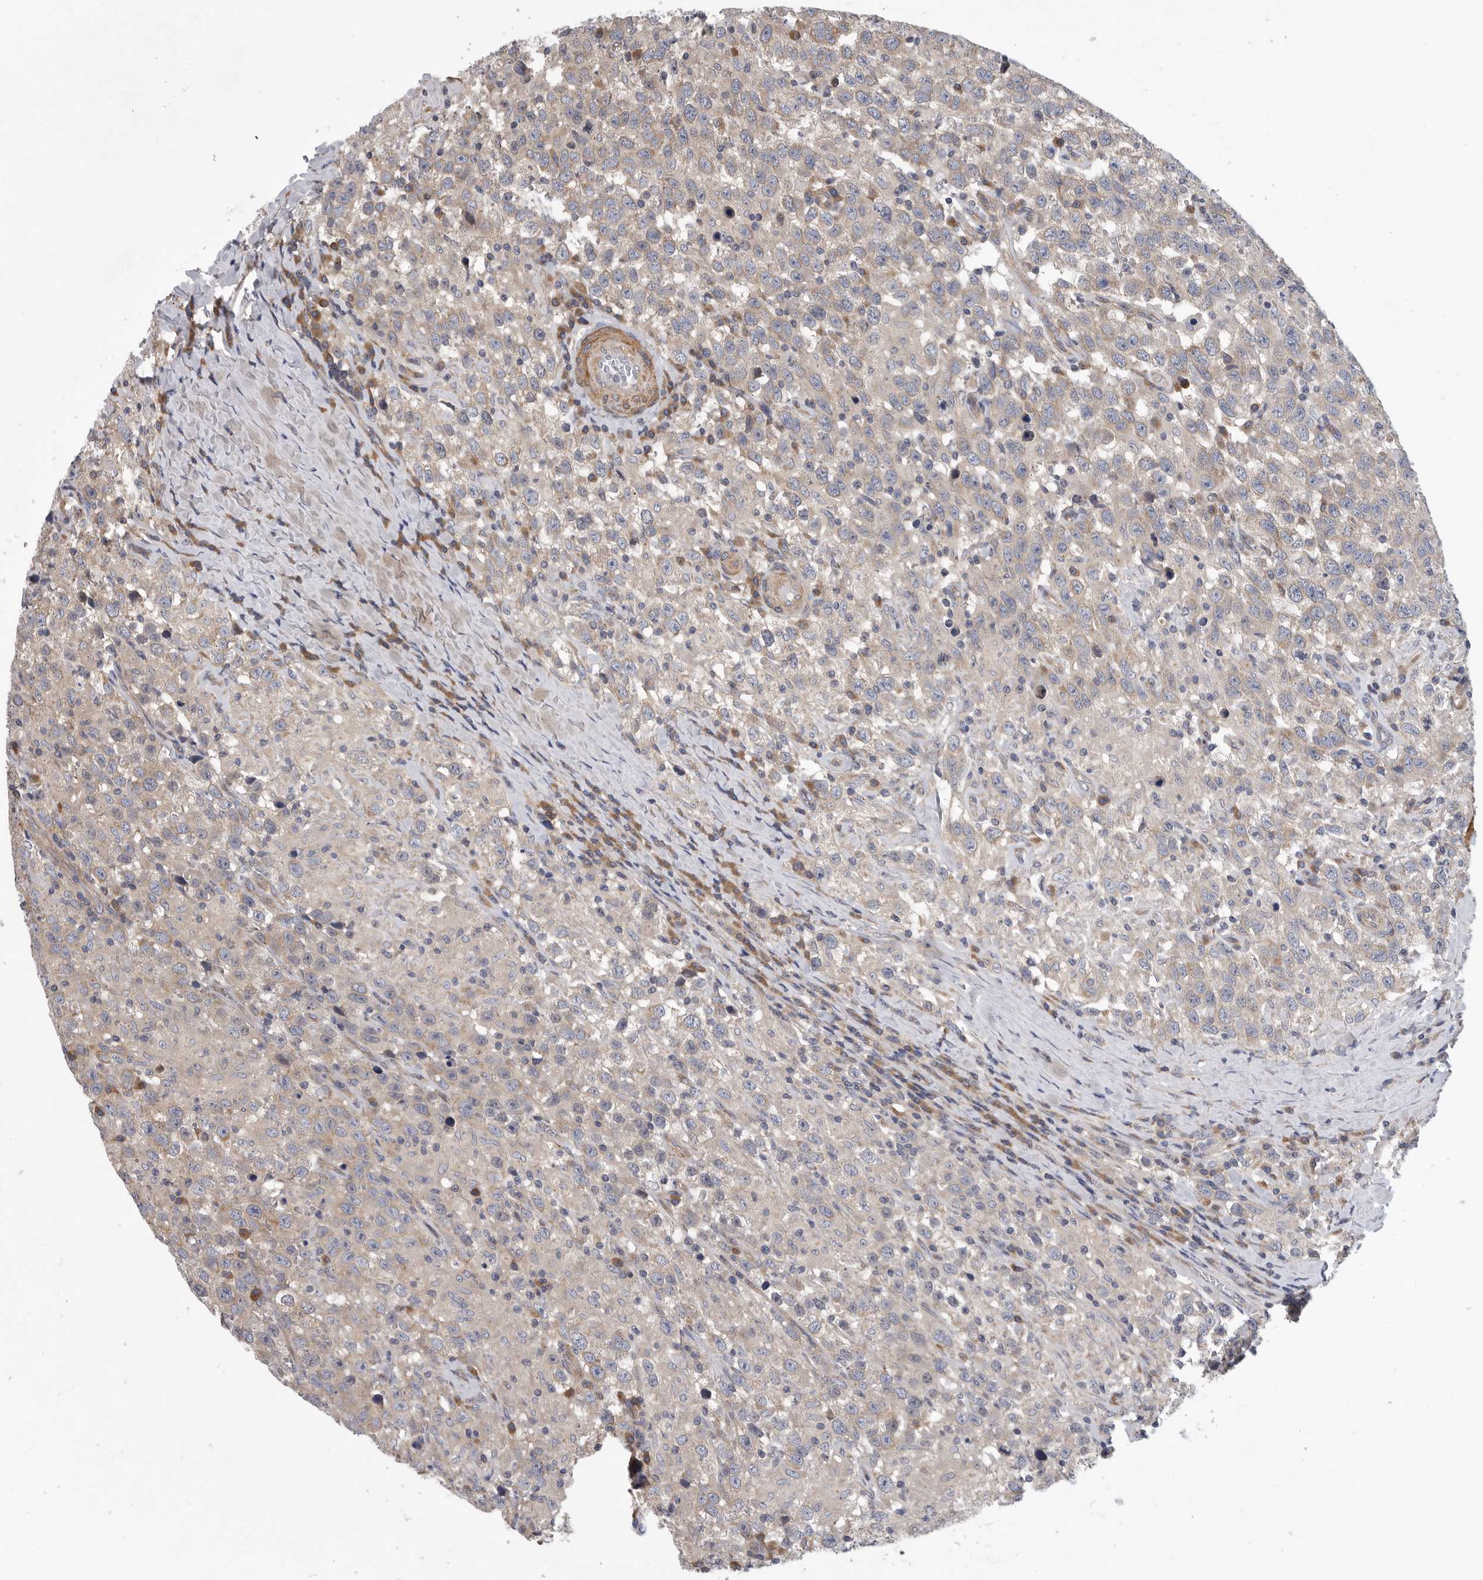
{"staining": {"intensity": "weak", "quantity": "25%-75%", "location": "cytoplasmic/membranous"}, "tissue": "testis cancer", "cell_type": "Tumor cells", "image_type": "cancer", "snomed": [{"axis": "morphology", "description": "Seminoma, NOS"}, {"axis": "topography", "description": "Testis"}], "caption": "Testis cancer (seminoma) stained with IHC demonstrates weak cytoplasmic/membranous positivity in about 25%-75% of tumor cells.", "gene": "OXR1", "patient": {"sex": "male", "age": 41}}